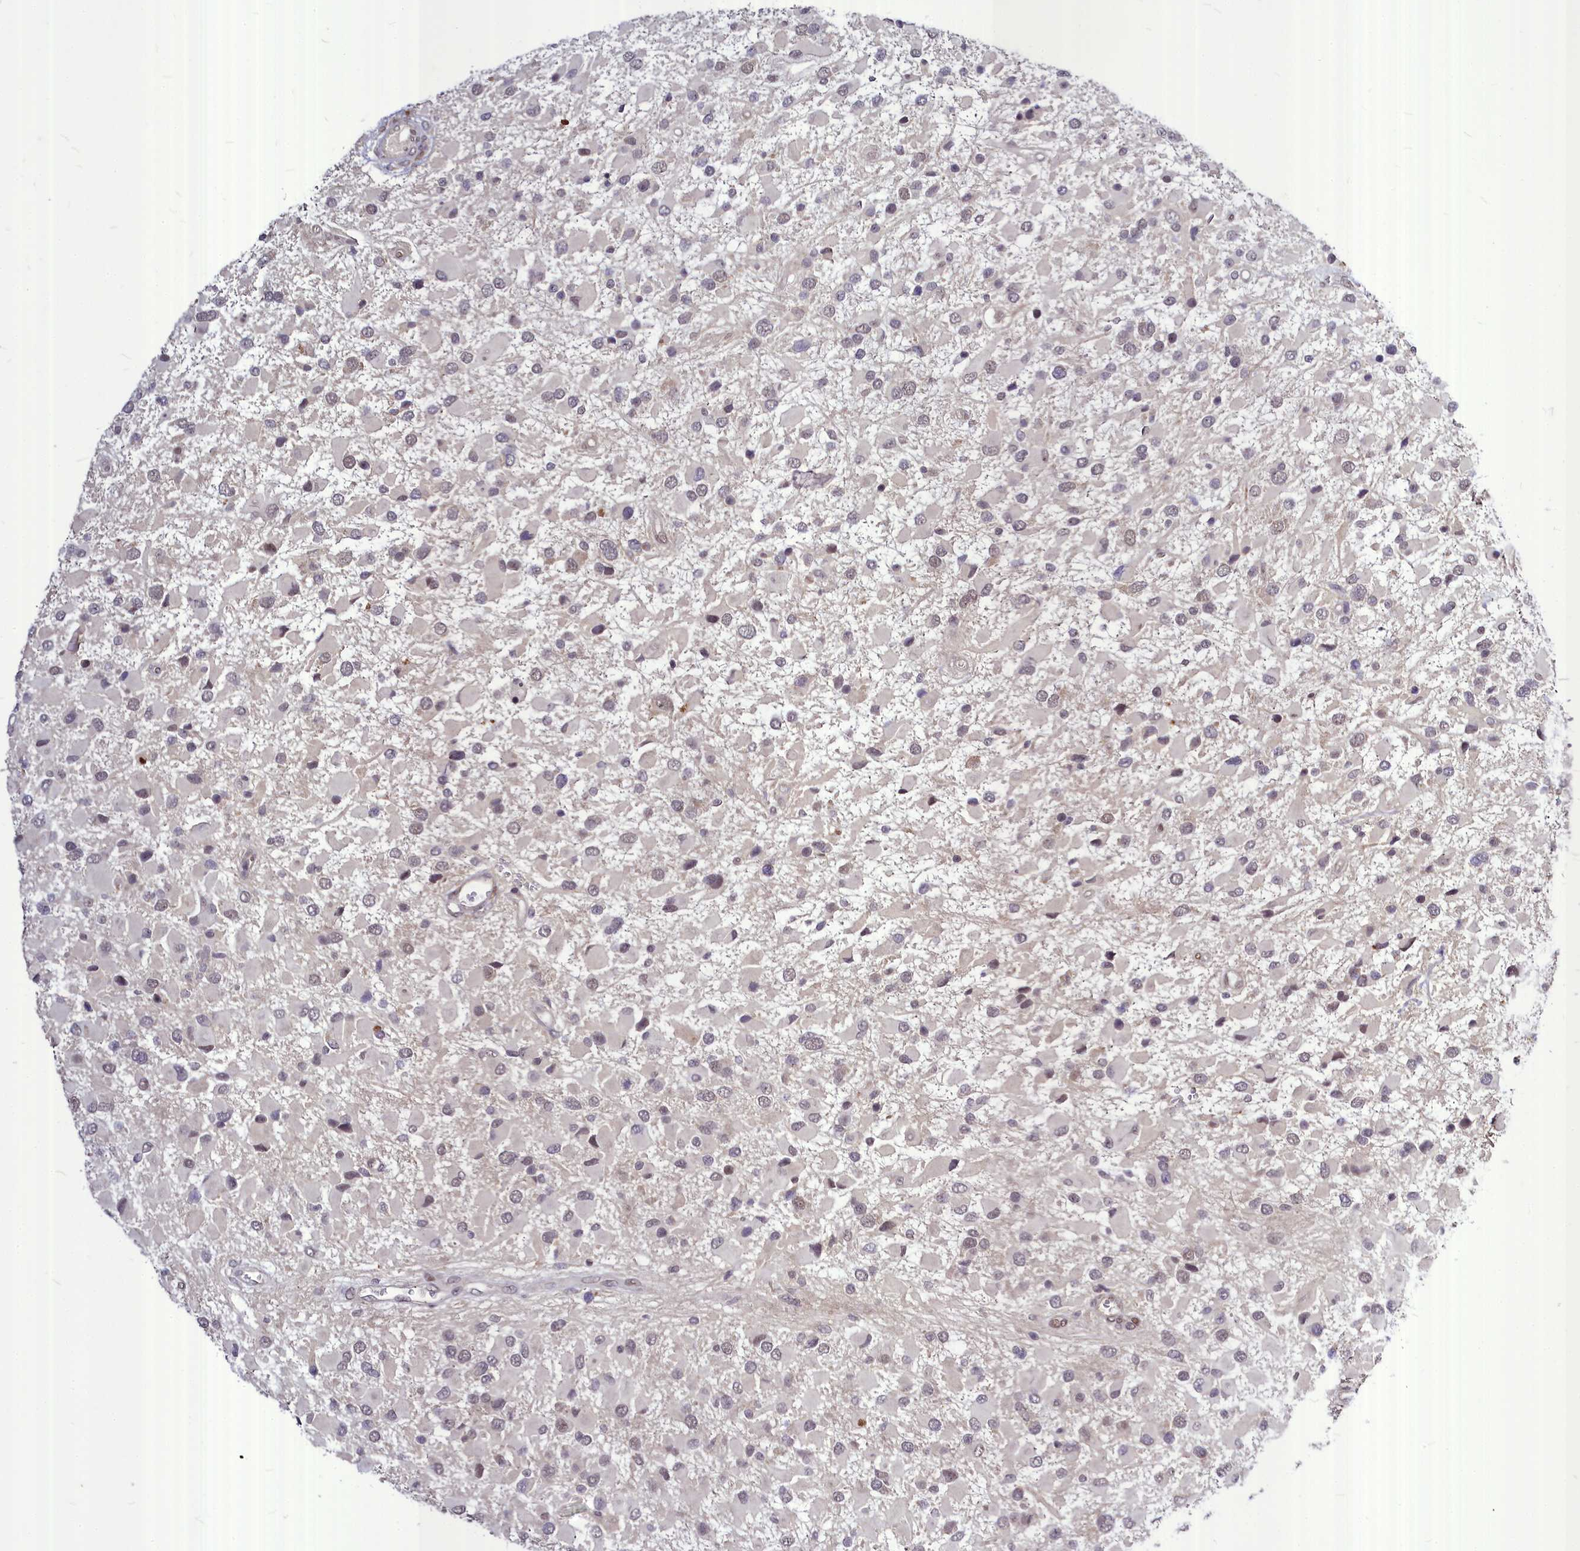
{"staining": {"intensity": "negative", "quantity": "none", "location": "none"}, "tissue": "glioma", "cell_type": "Tumor cells", "image_type": "cancer", "snomed": [{"axis": "morphology", "description": "Glioma, malignant, High grade"}, {"axis": "topography", "description": "Brain"}], "caption": "Tumor cells are negative for protein expression in human malignant glioma (high-grade).", "gene": "MAML2", "patient": {"sex": "male", "age": 53}}